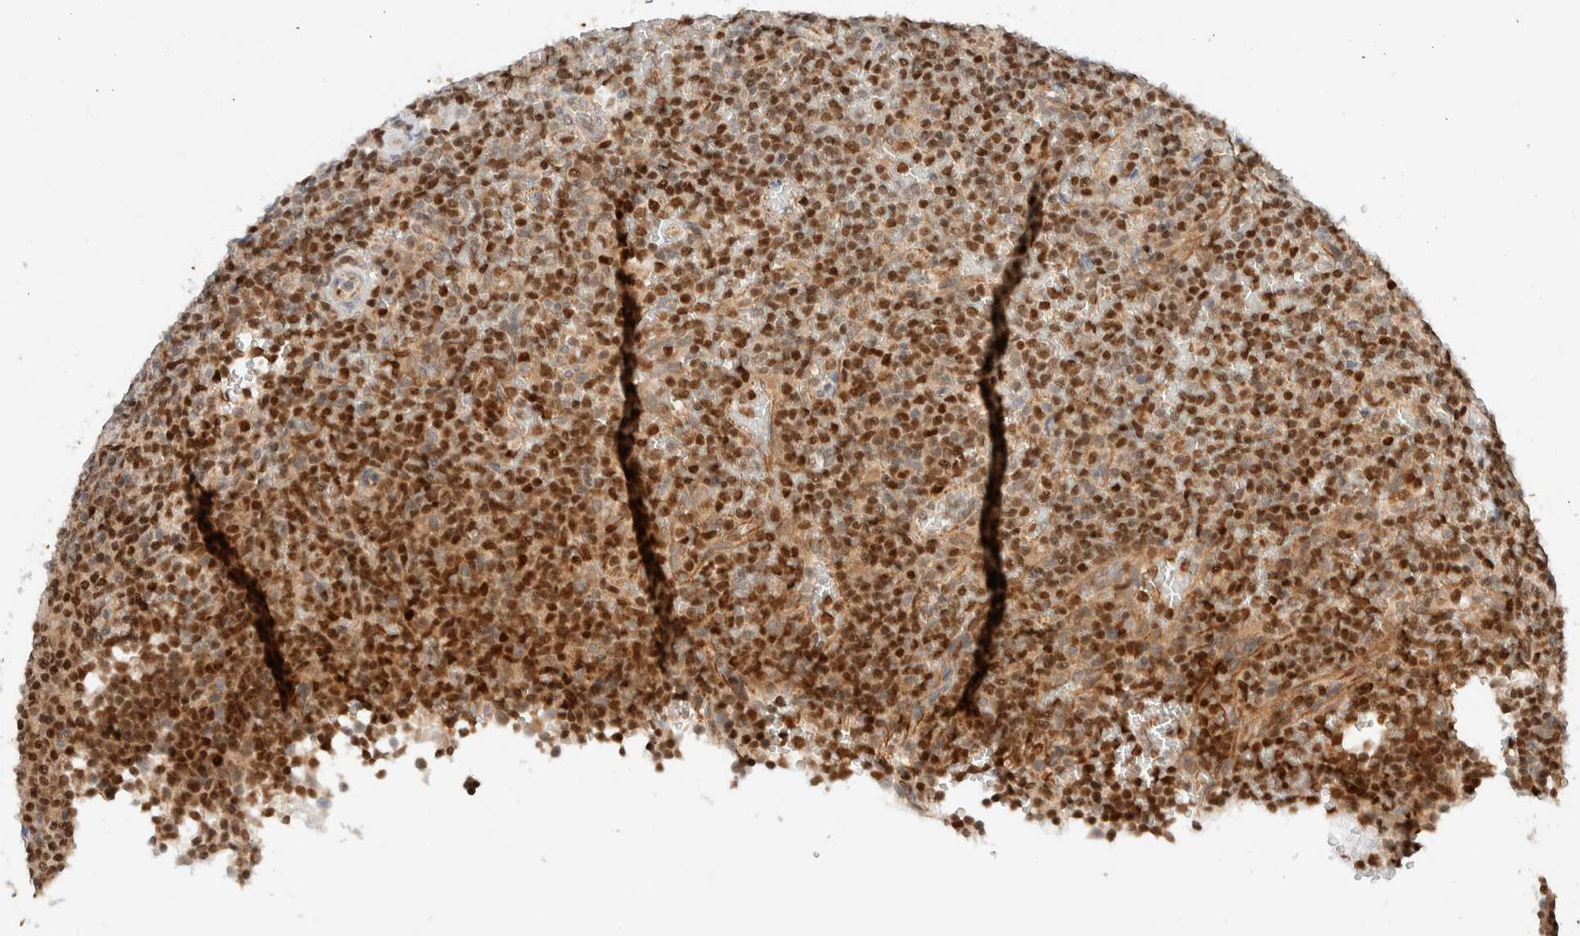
{"staining": {"intensity": "moderate", "quantity": ">75%", "location": "nuclear"}, "tissue": "lymphoma", "cell_type": "Tumor cells", "image_type": "cancer", "snomed": [{"axis": "morphology", "description": "Malignant lymphoma, non-Hodgkin's type, Low grade"}, {"axis": "topography", "description": "Spleen"}], "caption": "Moderate nuclear positivity for a protein is present in about >75% of tumor cells of malignant lymphoma, non-Hodgkin's type (low-grade) using immunohistochemistry.", "gene": "C8orf76", "patient": {"sex": "female", "age": 77}}